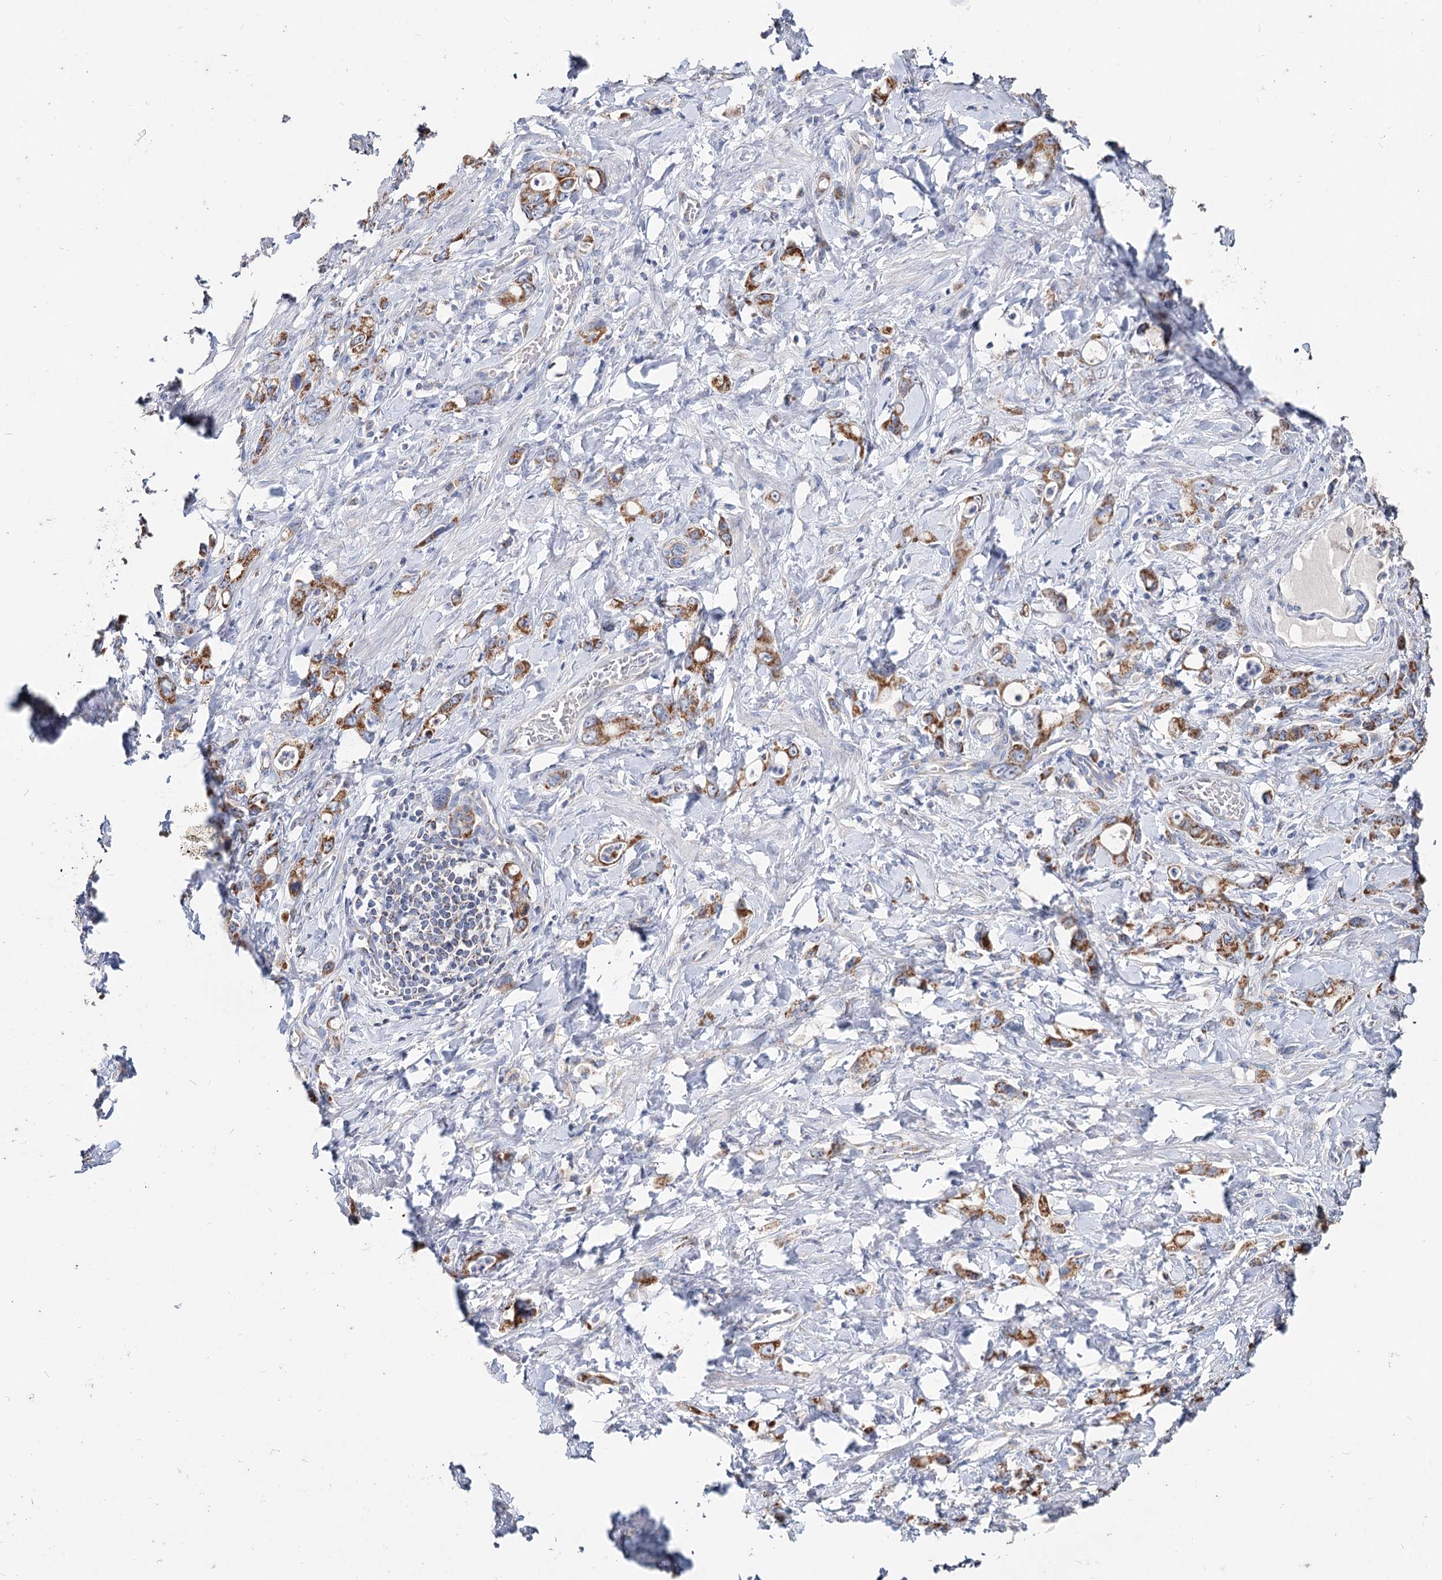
{"staining": {"intensity": "moderate", "quantity": ">75%", "location": "cytoplasmic/membranous"}, "tissue": "stomach cancer", "cell_type": "Tumor cells", "image_type": "cancer", "snomed": [{"axis": "morphology", "description": "Adenocarcinoma, NOS"}, {"axis": "topography", "description": "Stomach, lower"}], "caption": "Immunohistochemical staining of human stomach cancer demonstrates moderate cytoplasmic/membranous protein staining in approximately >75% of tumor cells. (DAB IHC, brown staining for protein, blue staining for nuclei).", "gene": "MCCC2", "patient": {"sex": "female", "age": 43}}